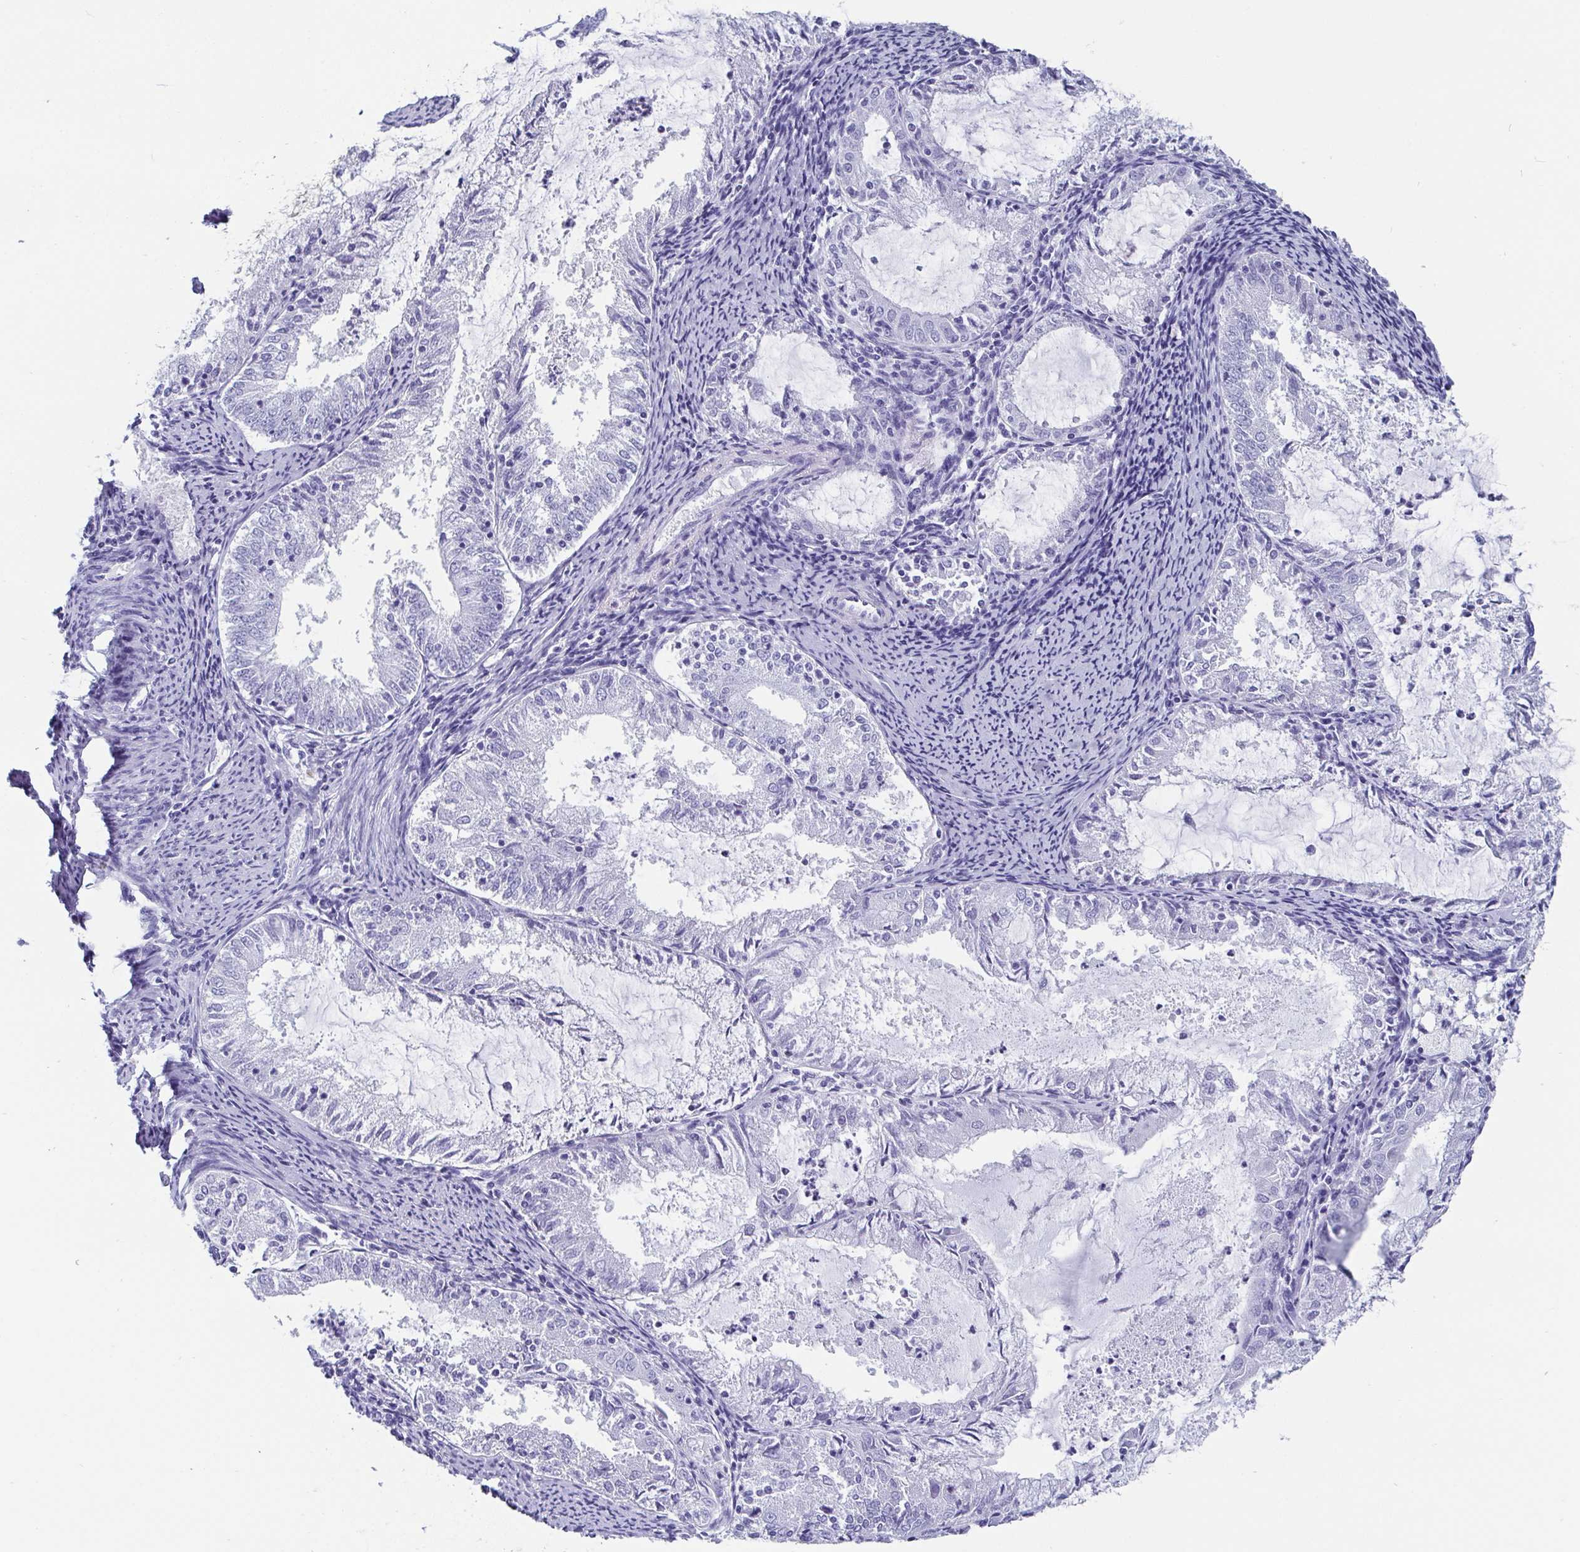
{"staining": {"intensity": "negative", "quantity": "none", "location": "none"}, "tissue": "endometrial cancer", "cell_type": "Tumor cells", "image_type": "cancer", "snomed": [{"axis": "morphology", "description": "Adenocarcinoma, NOS"}, {"axis": "topography", "description": "Endometrium"}], "caption": "This histopathology image is of adenocarcinoma (endometrial) stained with immunohistochemistry to label a protein in brown with the nuclei are counter-stained blue. There is no staining in tumor cells.", "gene": "SCGN", "patient": {"sex": "female", "age": 57}}